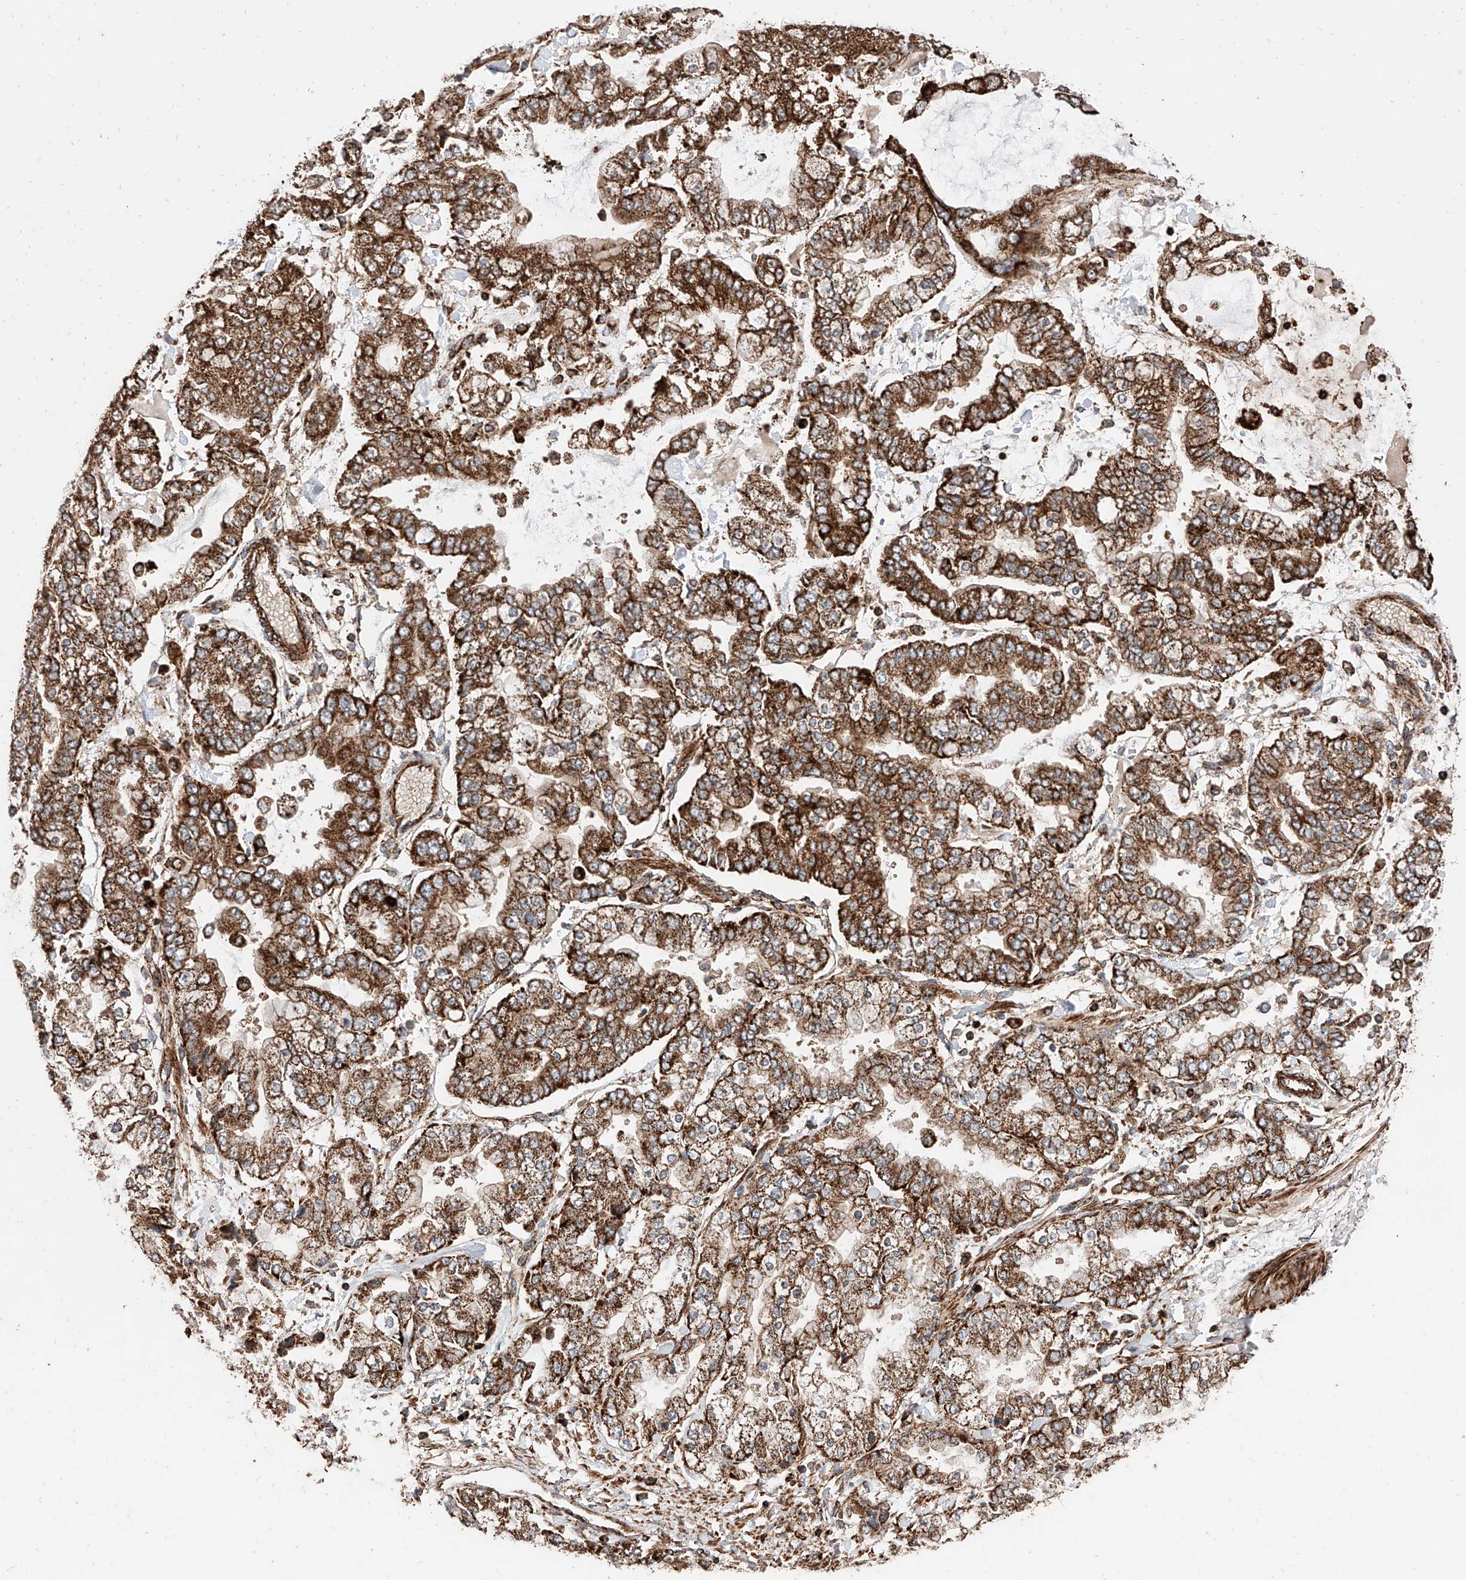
{"staining": {"intensity": "strong", "quantity": ">75%", "location": "cytoplasmic/membranous"}, "tissue": "stomach cancer", "cell_type": "Tumor cells", "image_type": "cancer", "snomed": [{"axis": "morphology", "description": "Normal tissue, NOS"}, {"axis": "morphology", "description": "Adenocarcinoma, NOS"}, {"axis": "topography", "description": "Stomach, upper"}, {"axis": "topography", "description": "Stomach"}], "caption": "Immunohistochemistry (IHC) micrograph of adenocarcinoma (stomach) stained for a protein (brown), which displays high levels of strong cytoplasmic/membranous staining in approximately >75% of tumor cells.", "gene": "PISD", "patient": {"sex": "male", "age": 76}}